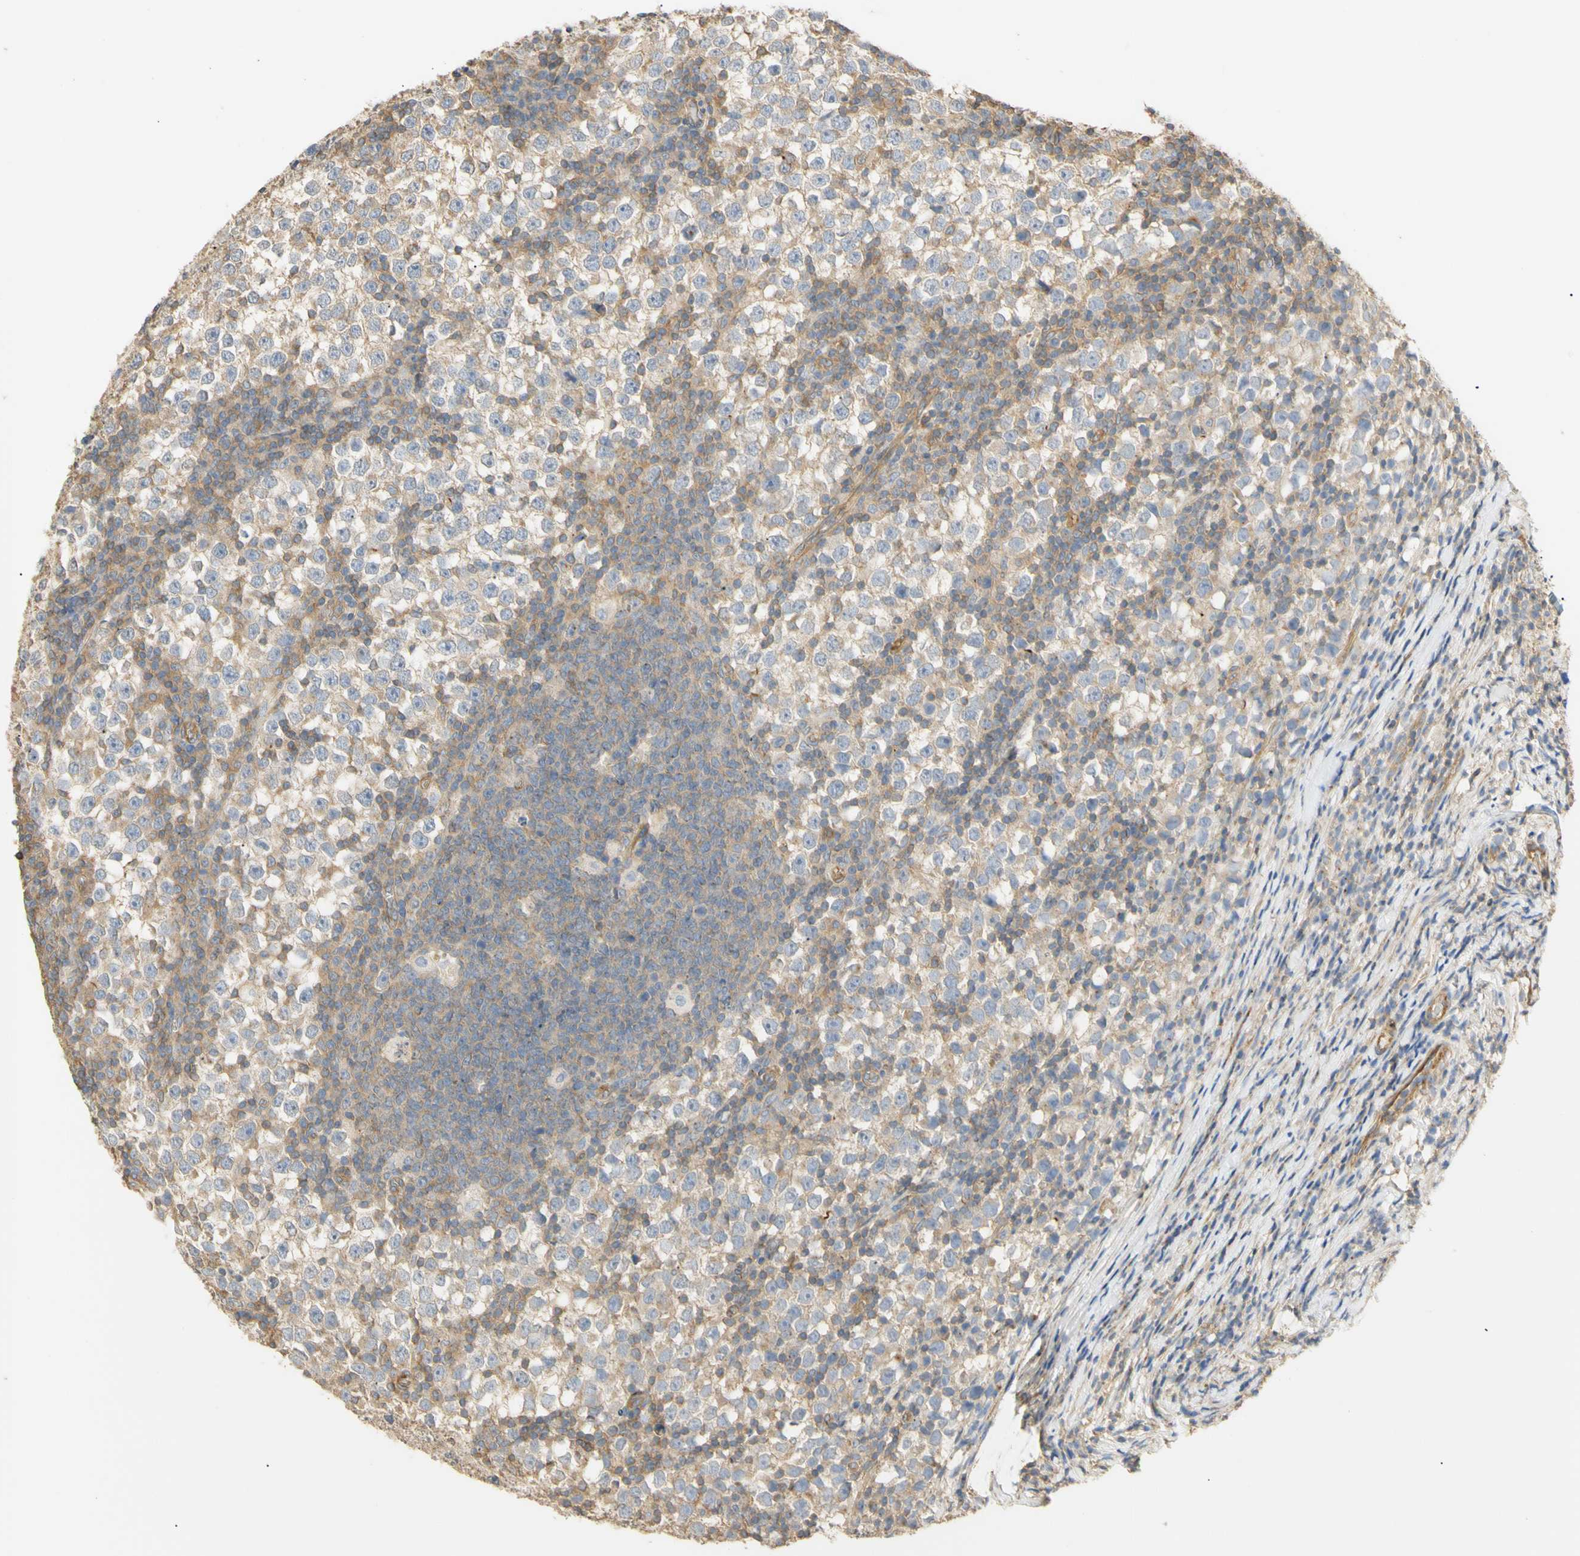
{"staining": {"intensity": "negative", "quantity": "none", "location": "none"}, "tissue": "testis cancer", "cell_type": "Tumor cells", "image_type": "cancer", "snomed": [{"axis": "morphology", "description": "Seminoma, NOS"}, {"axis": "topography", "description": "Testis"}], "caption": "IHC image of neoplastic tissue: human testis seminoma stained with DAB exhibits no significant protein staining in tumor cells. The staining is performed using DAB (3,3'-diaminobenzidine) brown chromogen with nuclei counter-stained in using hematoxylin.", "gene": "KCNE4", "patient": {"sex": "male", "age": 65}}